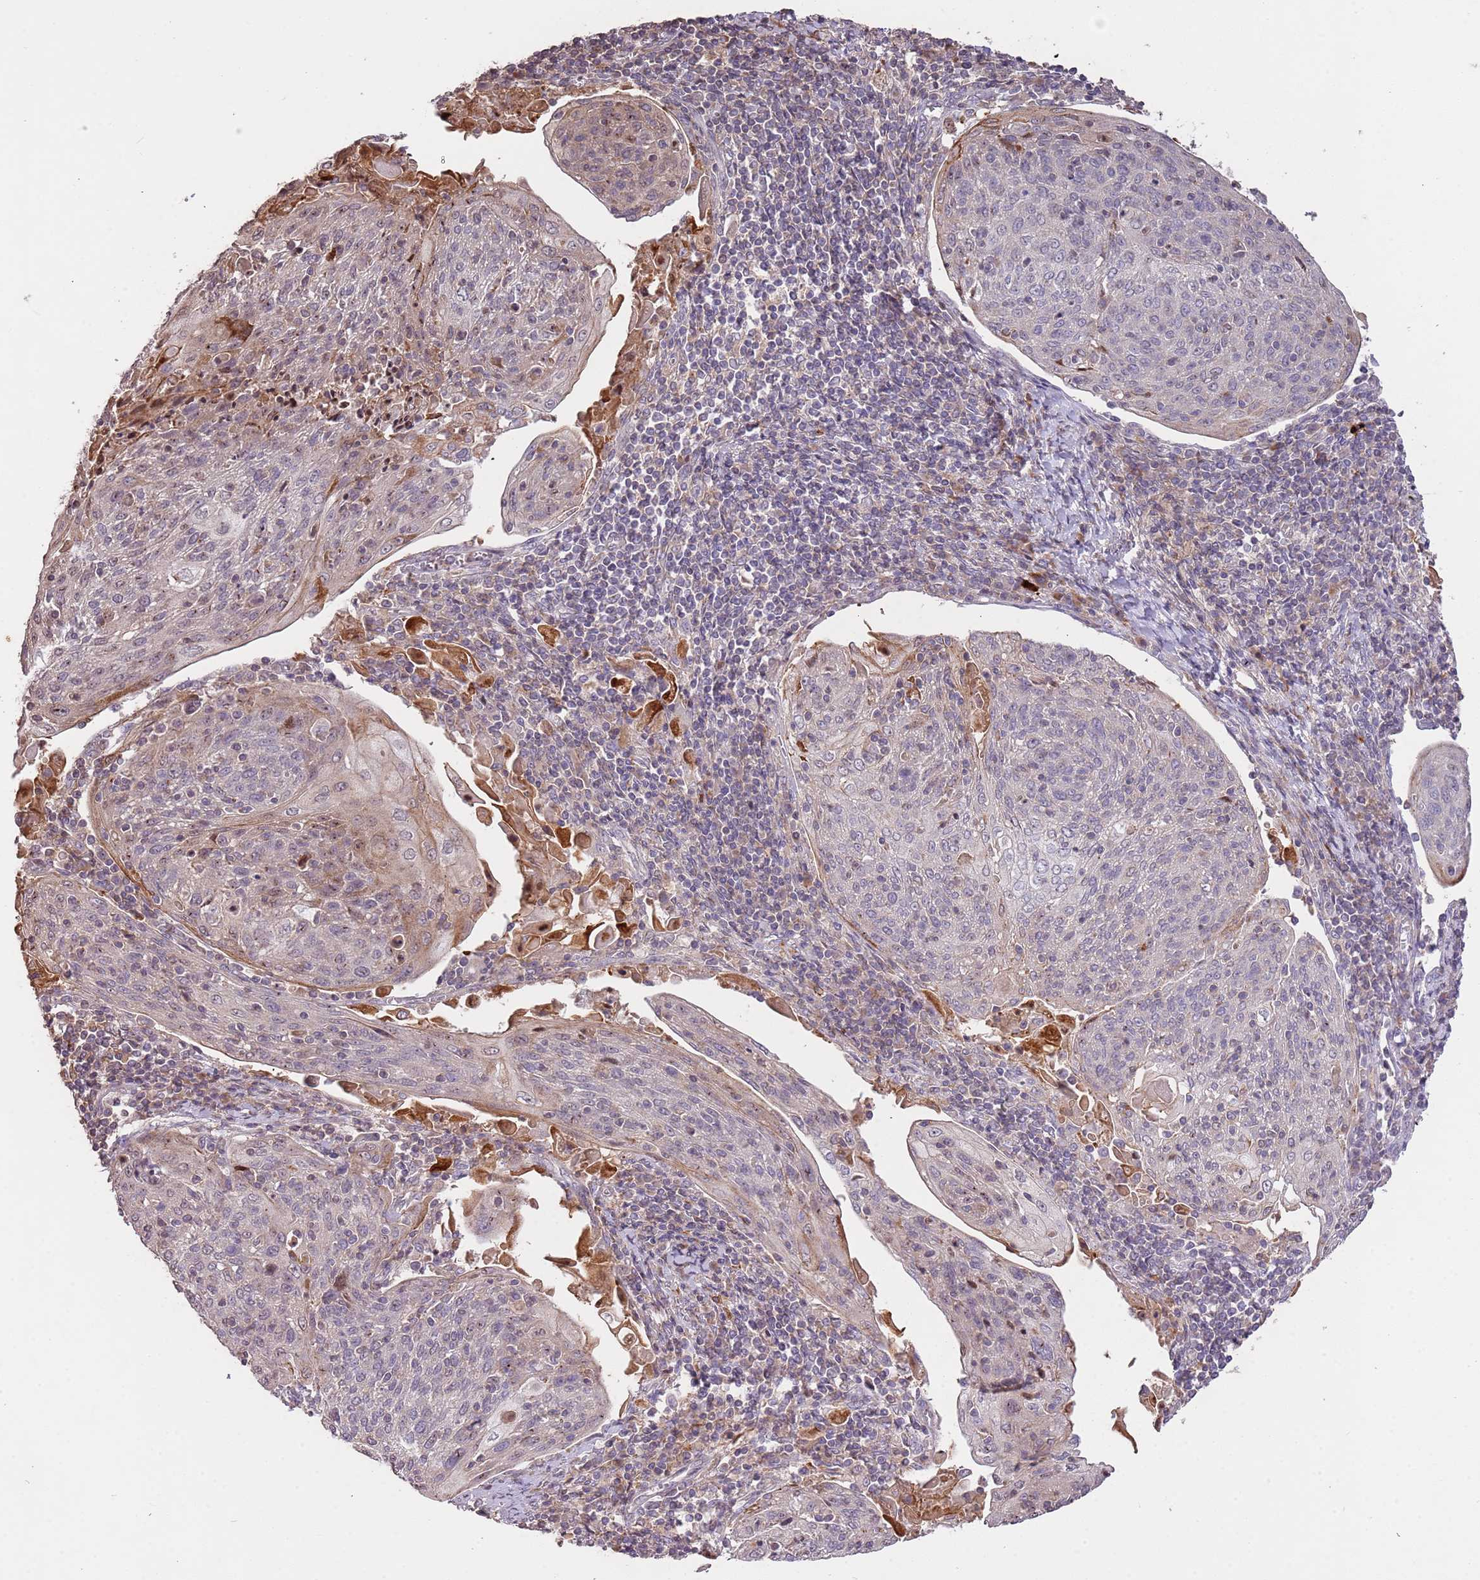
{"staining": {"intensity": "negative", "quantity": "none", "location": "none"}, "tissue": "cervical cancer", "cell_type": "Tumor cells", "image_type": "cancer", "snomed": [{"axis": "morphology", "description": "Squamous cell carcinoma, NOS"}, {"axis": "topography", "description": "Cervix"}], "caption": "Immunohistochemistry (IHC) of human squamous cell carcinoma (cervical) reveals no positivity in tumor cells.", "gene": "SLC16A4", "patient": {"sex": "female", "age": 67}}